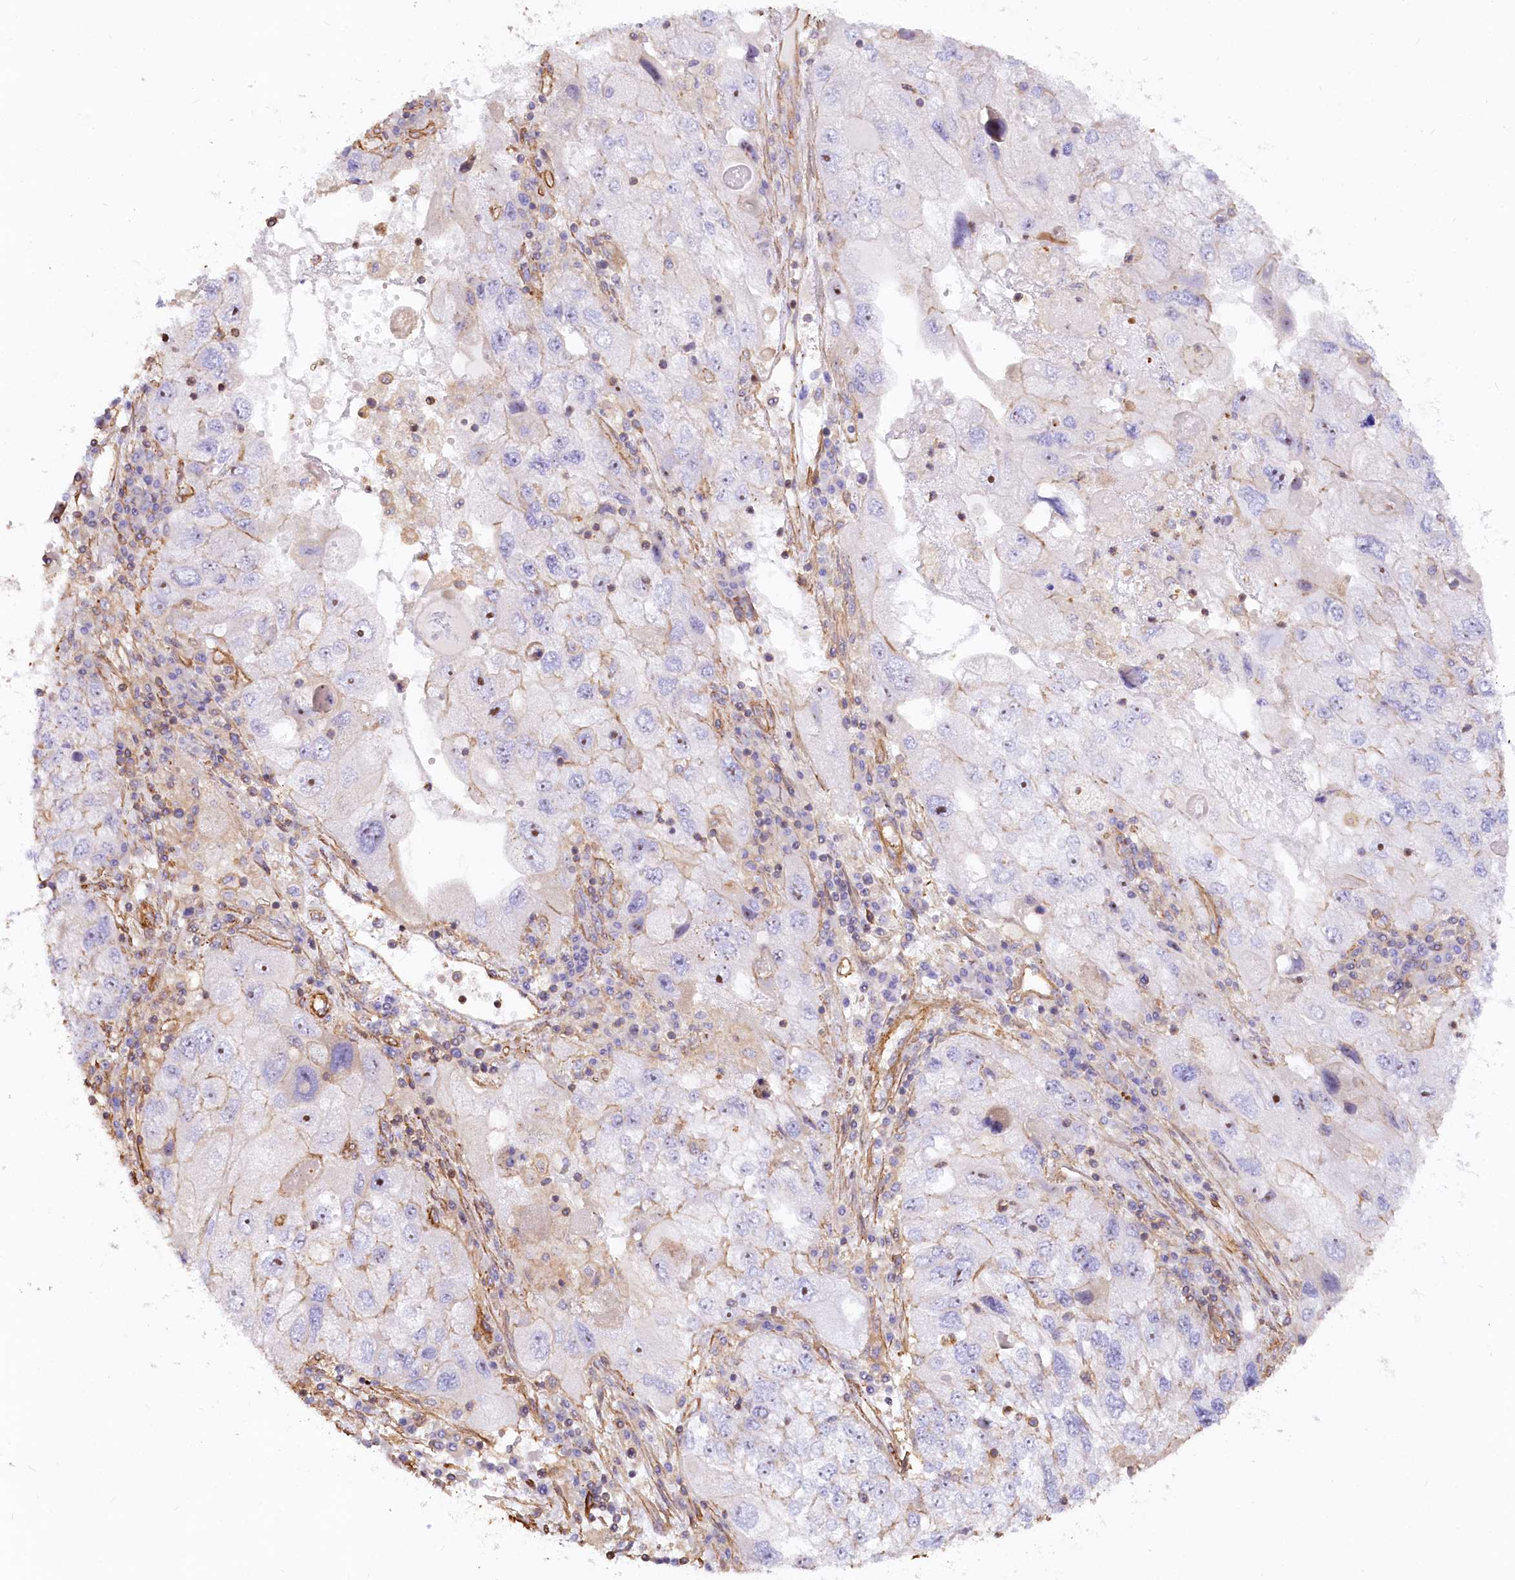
{"staining": {"intensity": "moderate", "quantity": "<25%", "location": "nuclear"}, "tissue": "endometrial cancer", "cell_type": "Tumor cells", "image_type": "cancer", "snomed": [{"axis": "morphology", "description": "Adenocarcinoma, NOS"}, {"axis": "topography", "description": "Endometrium"}], "caption": "Tumor cells reveal low levels of moderate nuclear expression in about <25% of cells in endometrial adenocarcinoma. (Stains: DAB in brown, nuclei in blue, Microscopy: brightfield microscopy at high magnification).", "gene": "WDR36", "patient": {"sex": "female", "age": 49}}